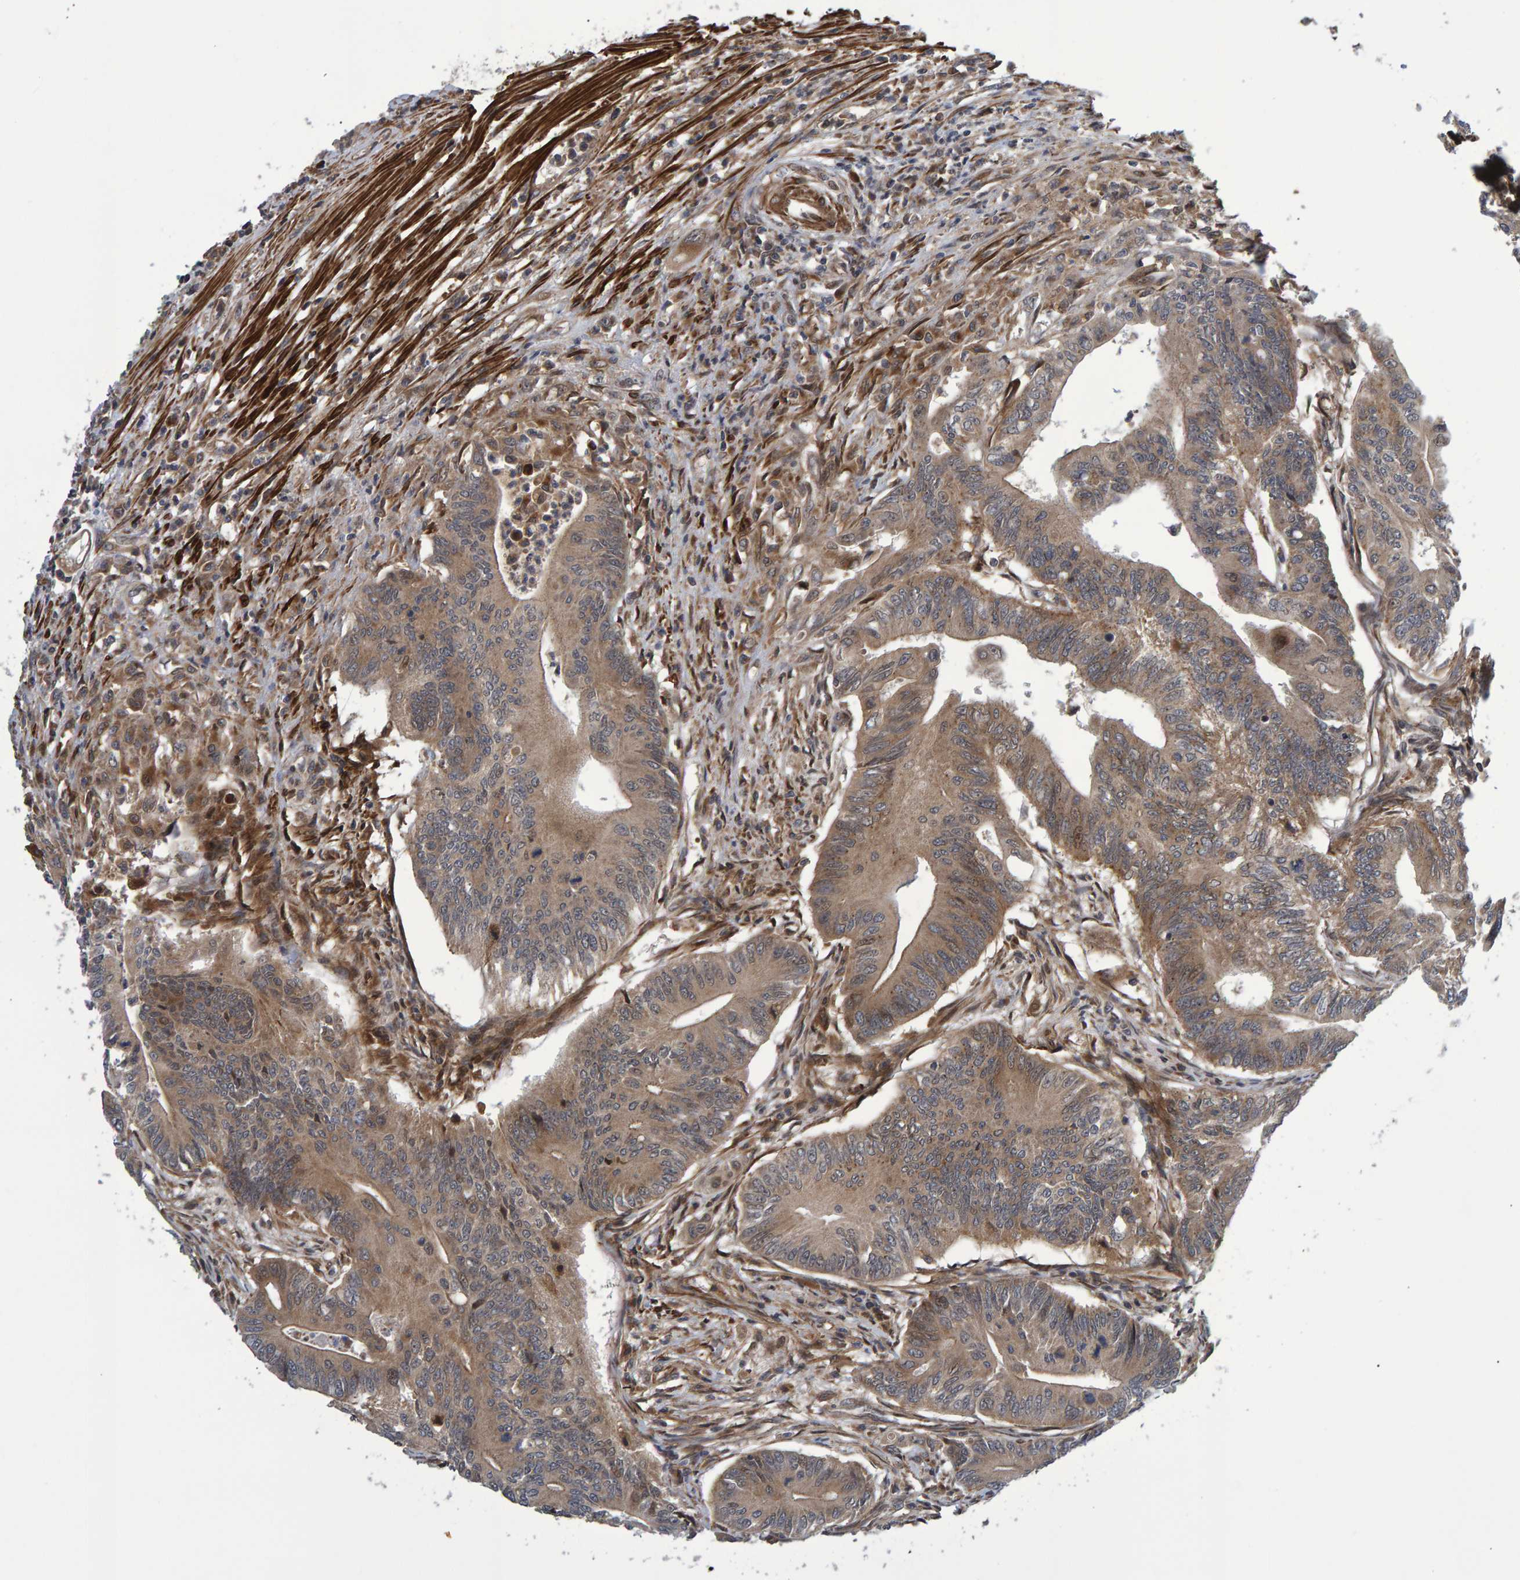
{"staining": {"intensity": "weak", "quantity": ">75%", "location": "cytoplasmic/membranous"}, "tissue": "colorectal cancer", "cell_type": "Tumor cells", "image_type": "cancer", "snomed": [{"axis": "morphology", "description": "Adenoma, NOS"}, {"axis": "morphology", "description": "Adenocarcinoma, NOS"}, {"axis": "topography", "description": "Colon"}], "caption": "Tumor cells demonstrate low levels of weak cytoplasmic/membranous positivity in about >75% of cells in colorectal cancer (adenocarcinoma).", "gene": "ATP6V1H", "patient": {"sex": "male", "age": 79}}